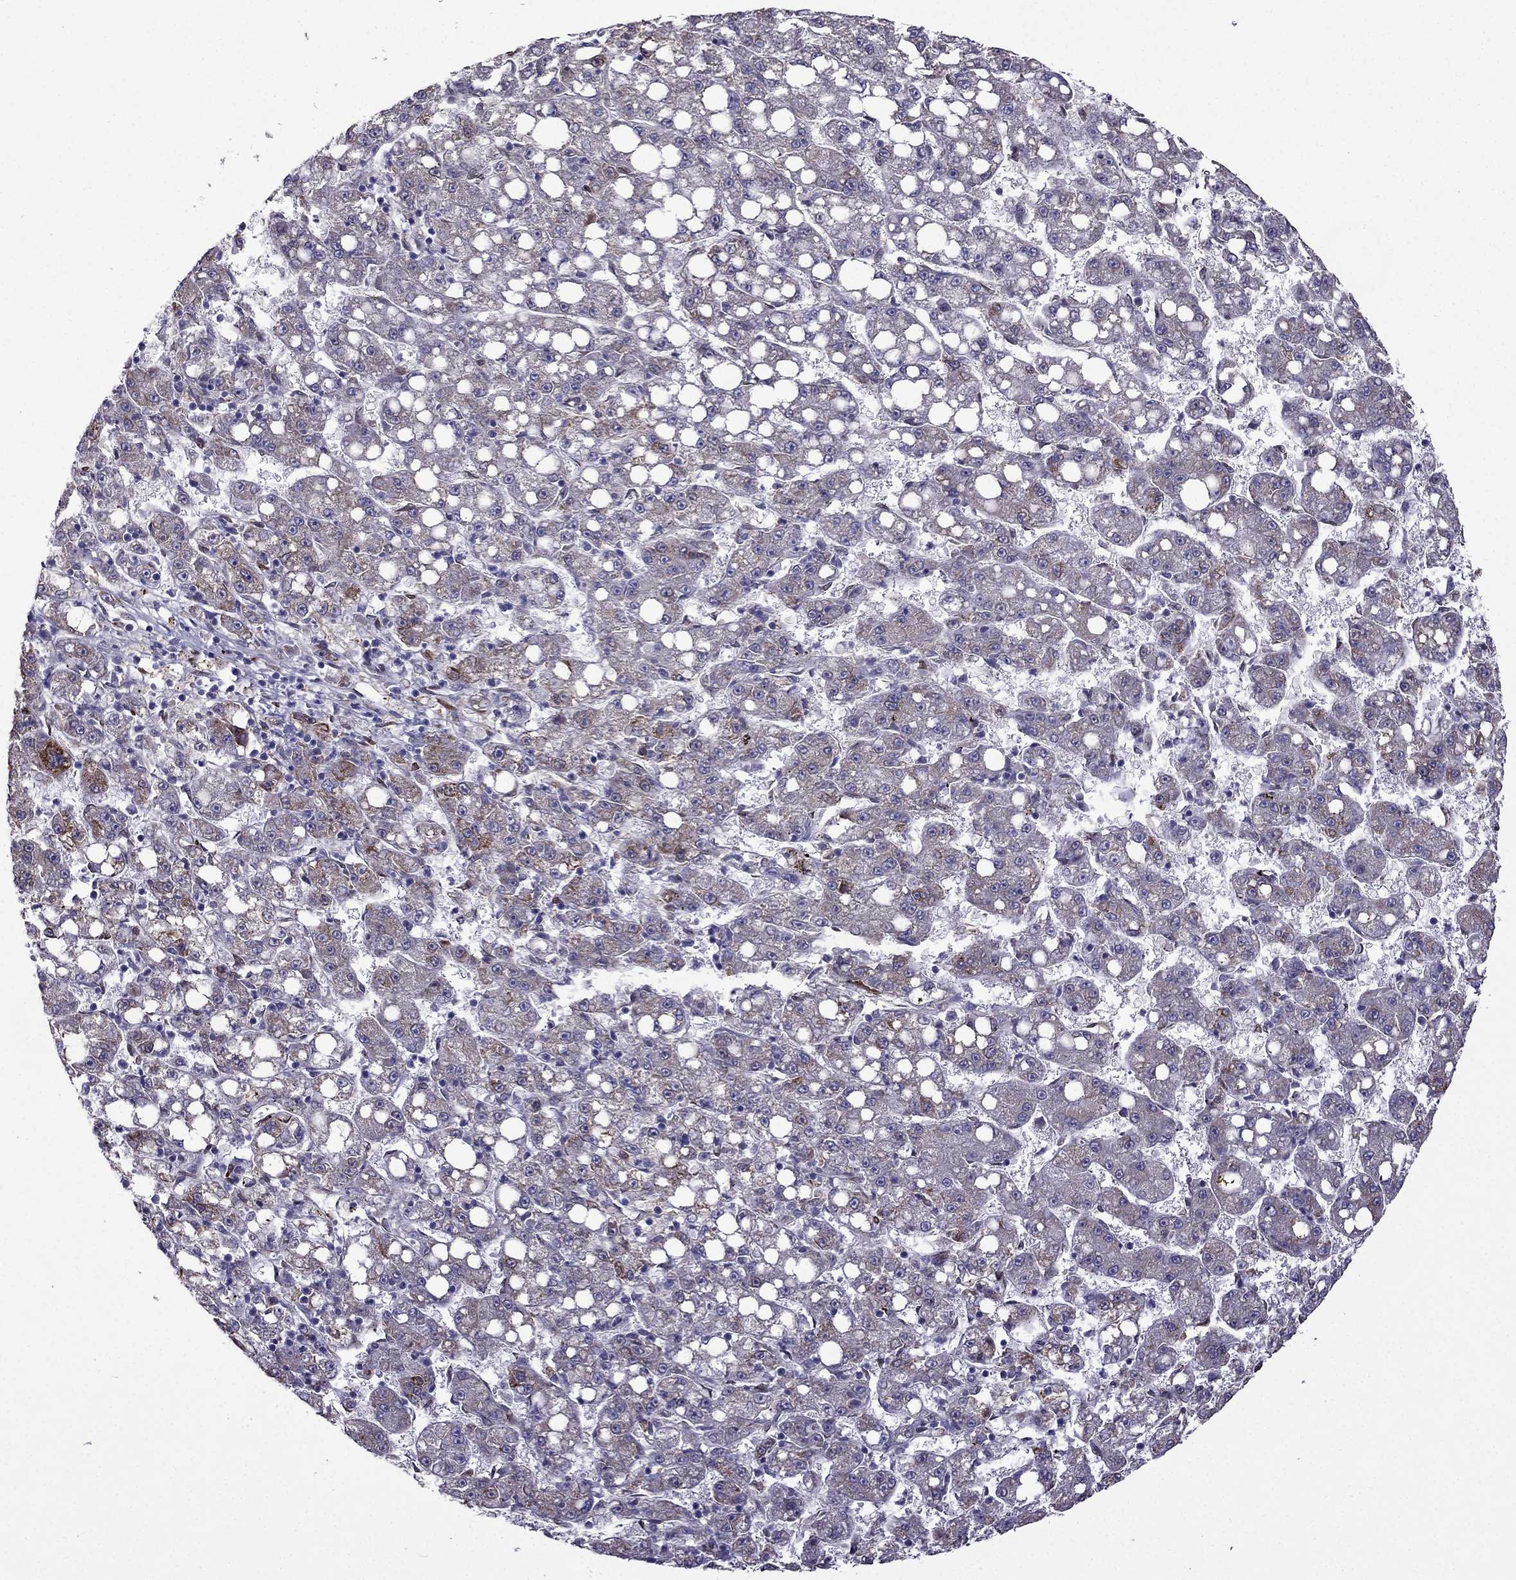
{"staining": {"intensity": "moderate", "quantity": "<25%", "location": "cytoplasmic/membranous"}, "tissue": "liver cancer", "cell_type": "Tumor cells", "image_type": "cancer", "snomed": [{"axis": "morphology", "description": "Carcinoma, Hepatocellular, NOS"}, {"axis": "topography", "description": "Liver"}], "caption": "Liver cancer (hepatocellular carcinoma) stained with IHC displays moderate cytoplasmic/membranous expression in approximately <25% of tumor cells.", "gene": "IKBIP", "patient": {"sex": "female", "age": 65}}